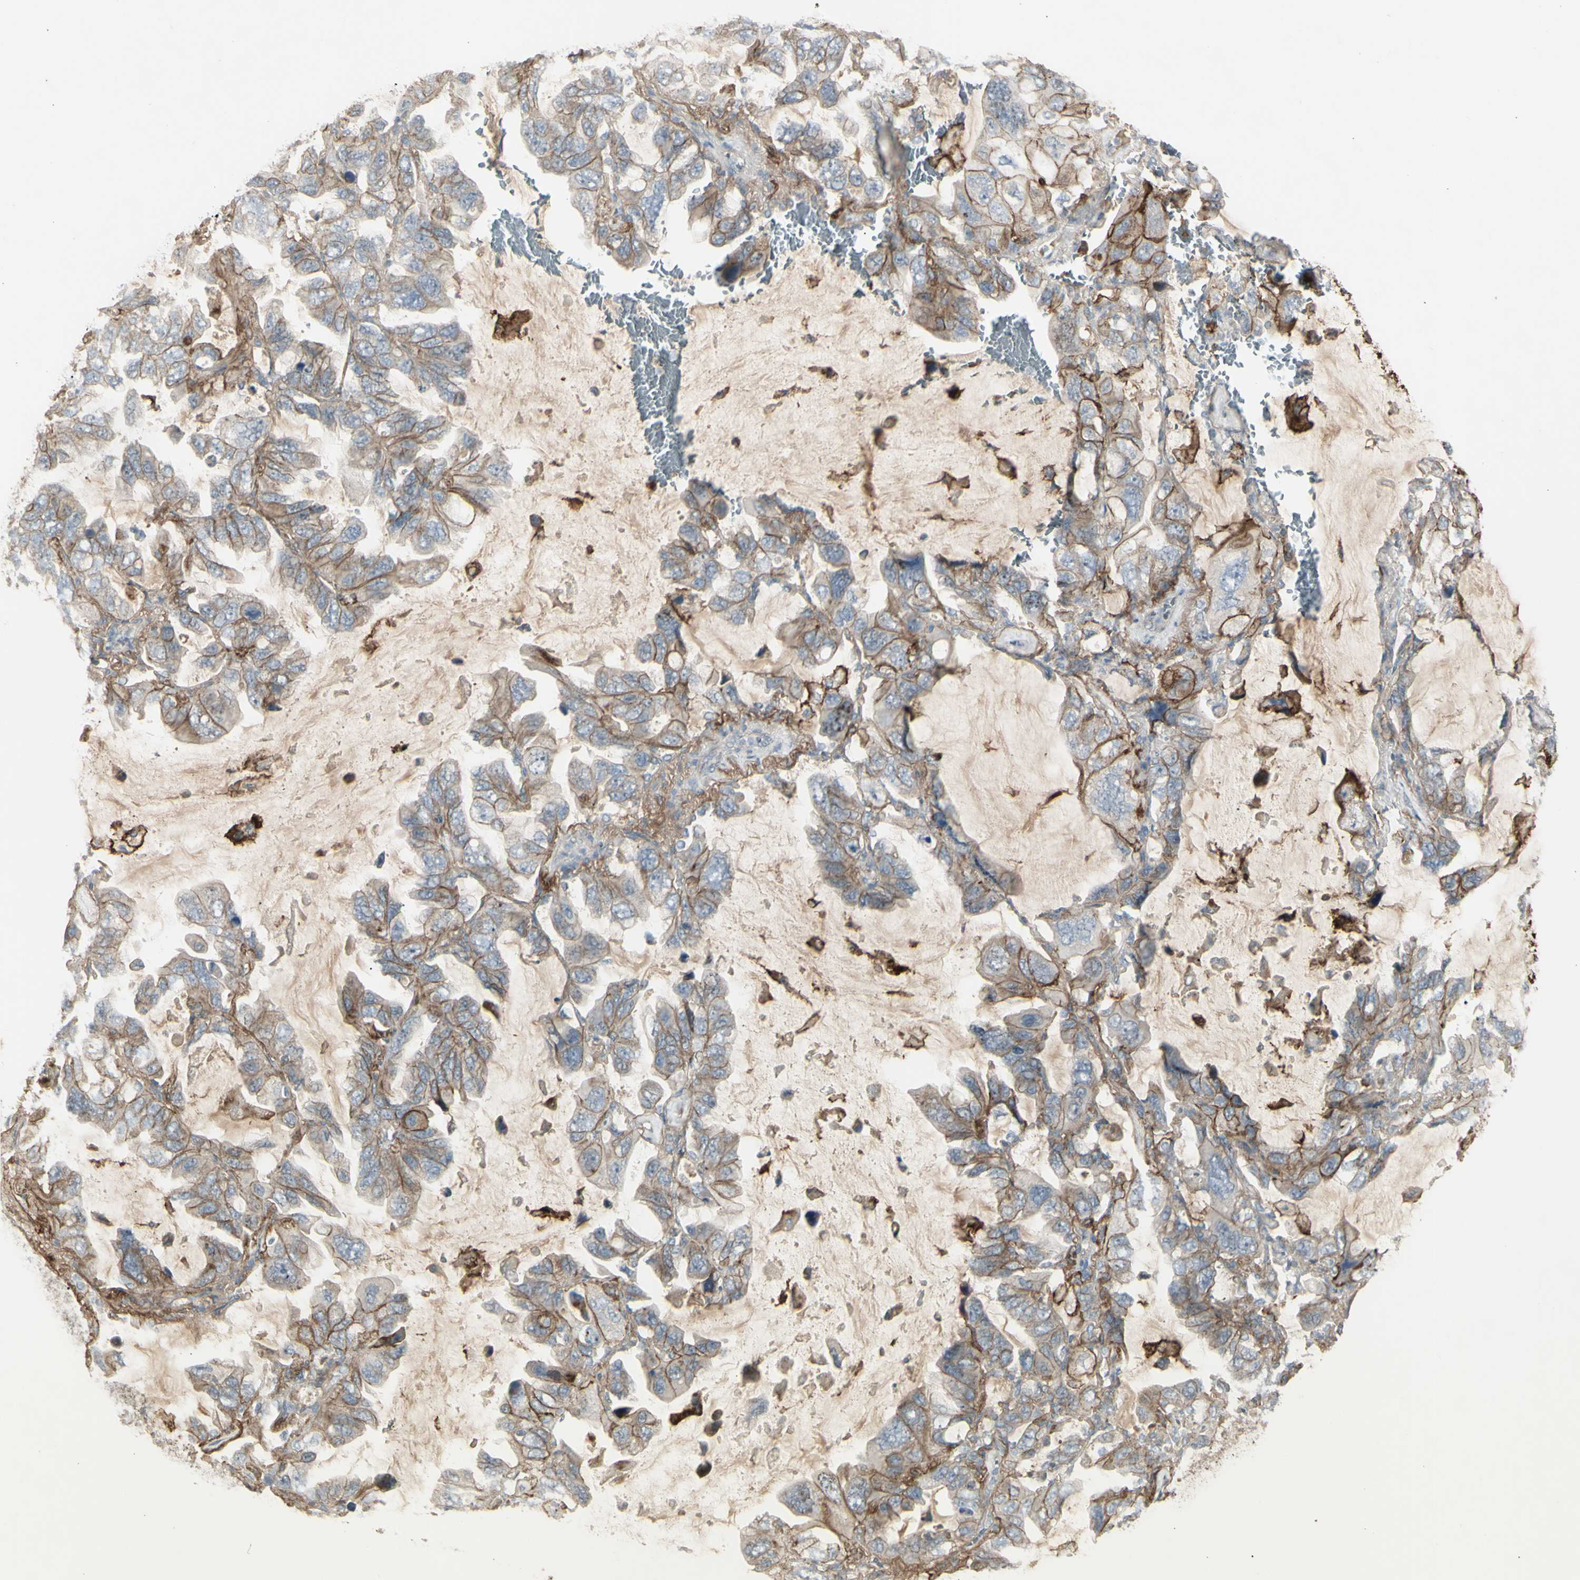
{"staining": {"intensity": "moderate", "quantity": "25%-75%", "location": "cytoplasmic/membranous"}, "tissue": "lung cancer", "cell_type": "Tumor cells", "image_type": "cancer", "snomed": [{"axis": "morphology", "description": "Squamous cell carcinoma, NOS"}, {"axis": "topography", "description": "Lung"}], "caption": "Immunohistochemical staining of human lung cancer reveals moderate cytoplasmic/membranous protein staining in approximately 25%-75% of tumor cells.", "gene": "CD276", "patient": {"sex": "female", "age": 73}}